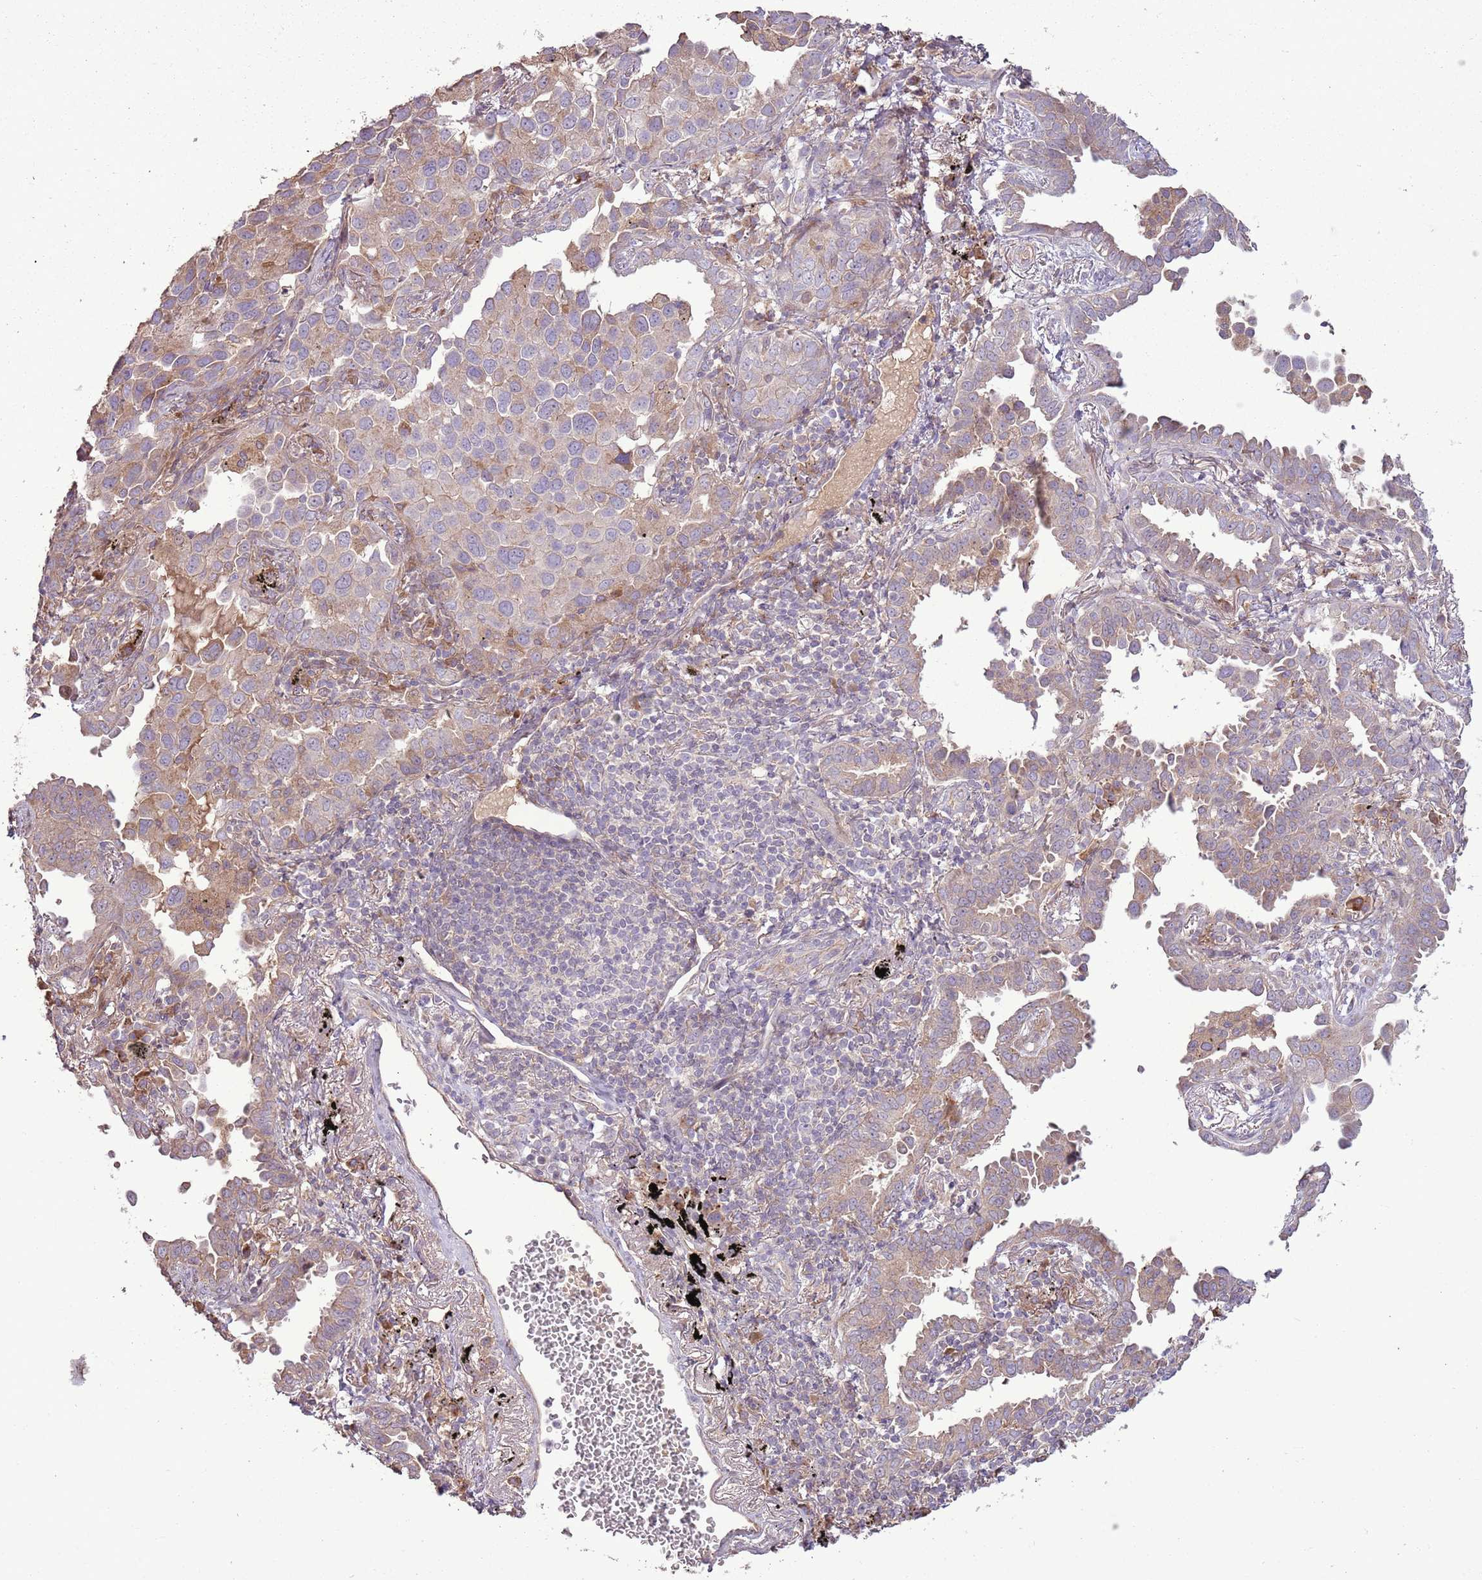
{"staining": {"intensity": "weak", "quantity": "25%-75%", "location": "cytoplasmic/membranous"}, "tissue": "lung cancer", "cell_type": "Tumor cells", "image_type": "cancer", "snomed": [{"axis": "morphology", "description": "Adenocarcinoma, NOS"}, {"axis": "topography", "description": "Lung"}], "caption": "Immunohistochemistry (IHC) staining of adenocarcinoma (lung), which shows low levels of weak cytoplasmic/membranous staining in approximately 25%-75% of tumor cells indicating weak cytoplasmic/membranous protein positivity. The staining was performed using DAB (brown) for protein detection and nuclei were counterstained in hematoxylin (blue).", "gene": "ANKRD24", "patient": {"sex": "male", "age": 67}}